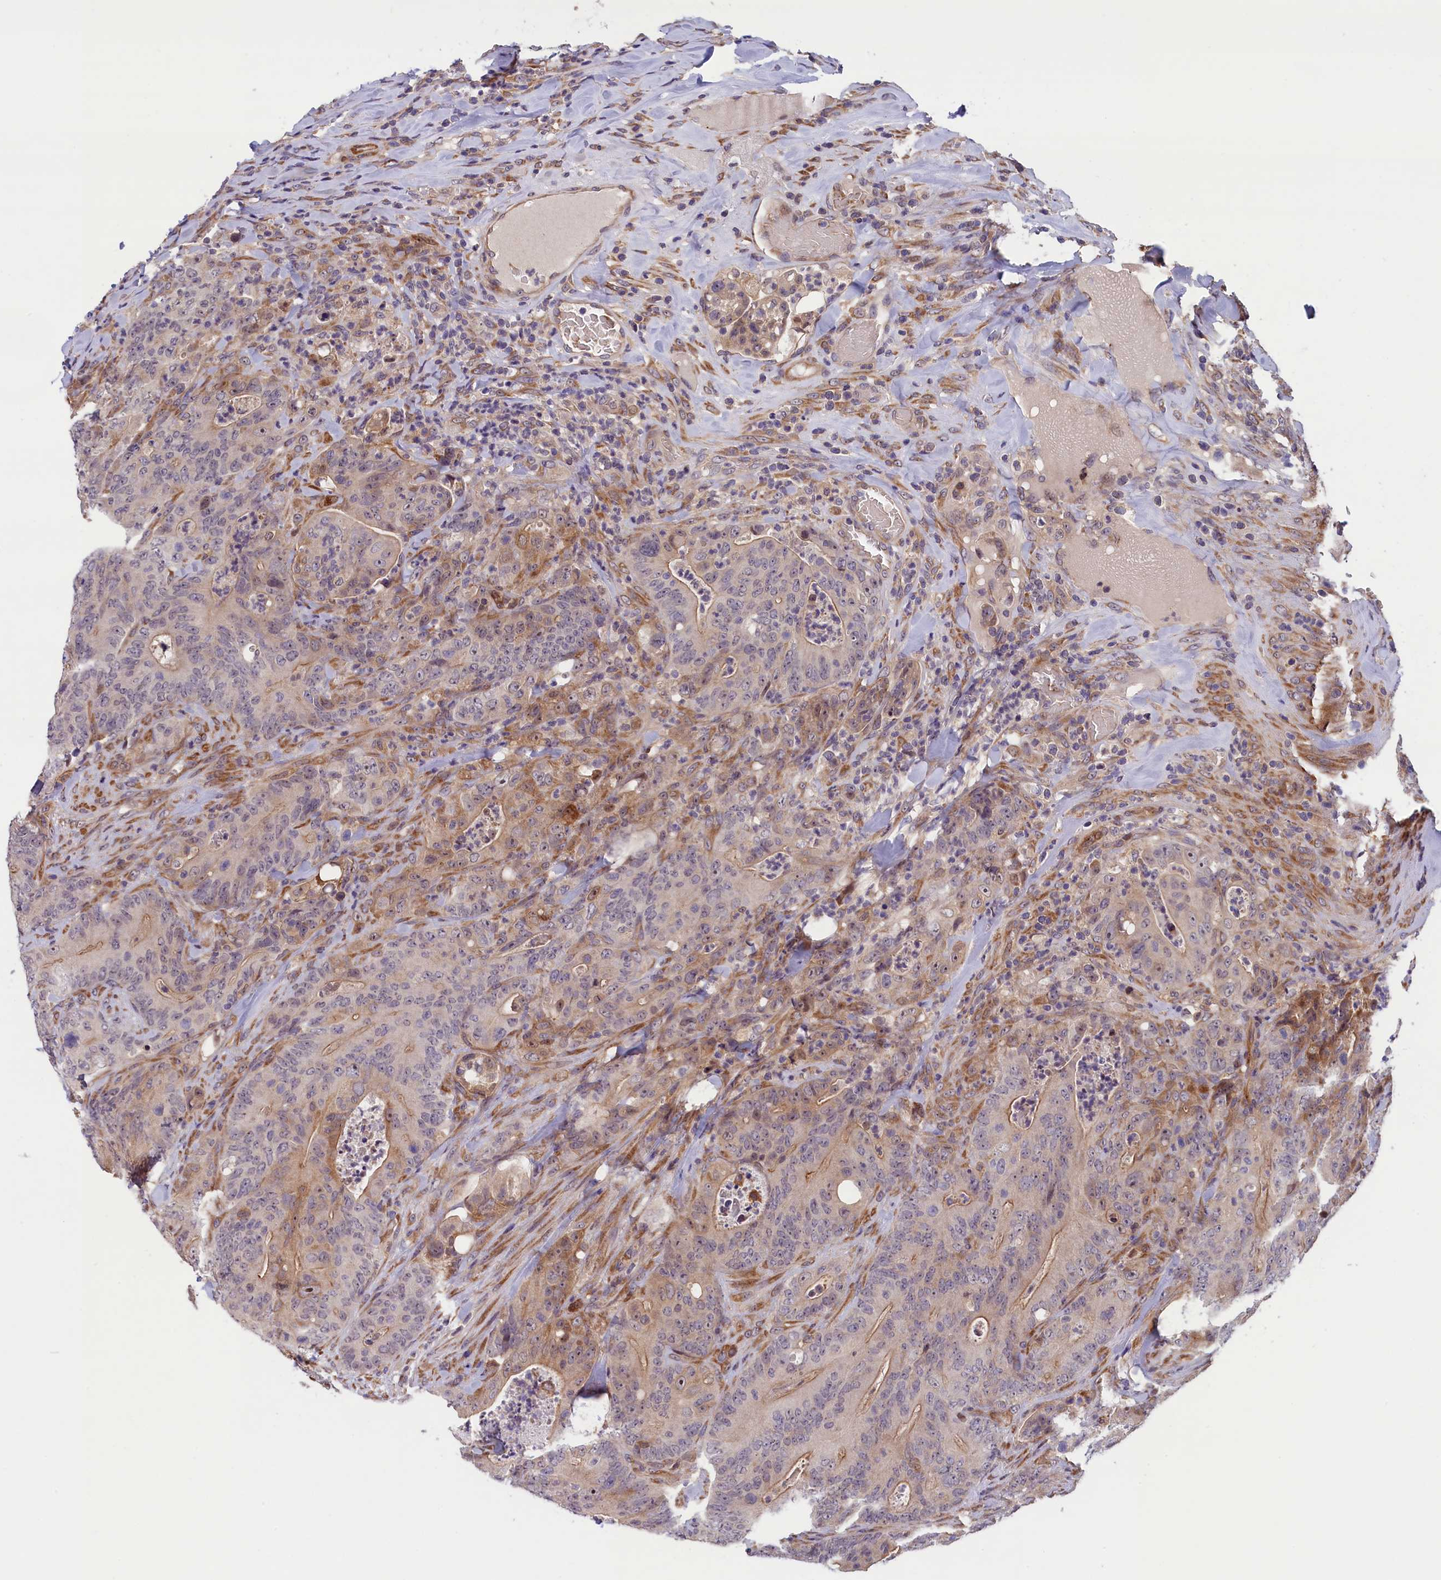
{"staining": {"intensity": "moderate", "quantity": "<25%", "location": "cytoplasmic/membranous"}, "tissue": "colorectal cancer", "cell_type": "Tumor cells", "image_type": "cancer", "snomed": [{"axis": "morphology", "description": "Normal tissue, NOS"}, {"axis": "topography", "description": "Colon"}], "caption": "Tumor cells reveal low levels of moderate cytoplasmic/membranous positivity in about <25% of cells in human colorectal cancer.", "gene": "CCDC9B", "patient": {"sex": "female", "age": 82}}